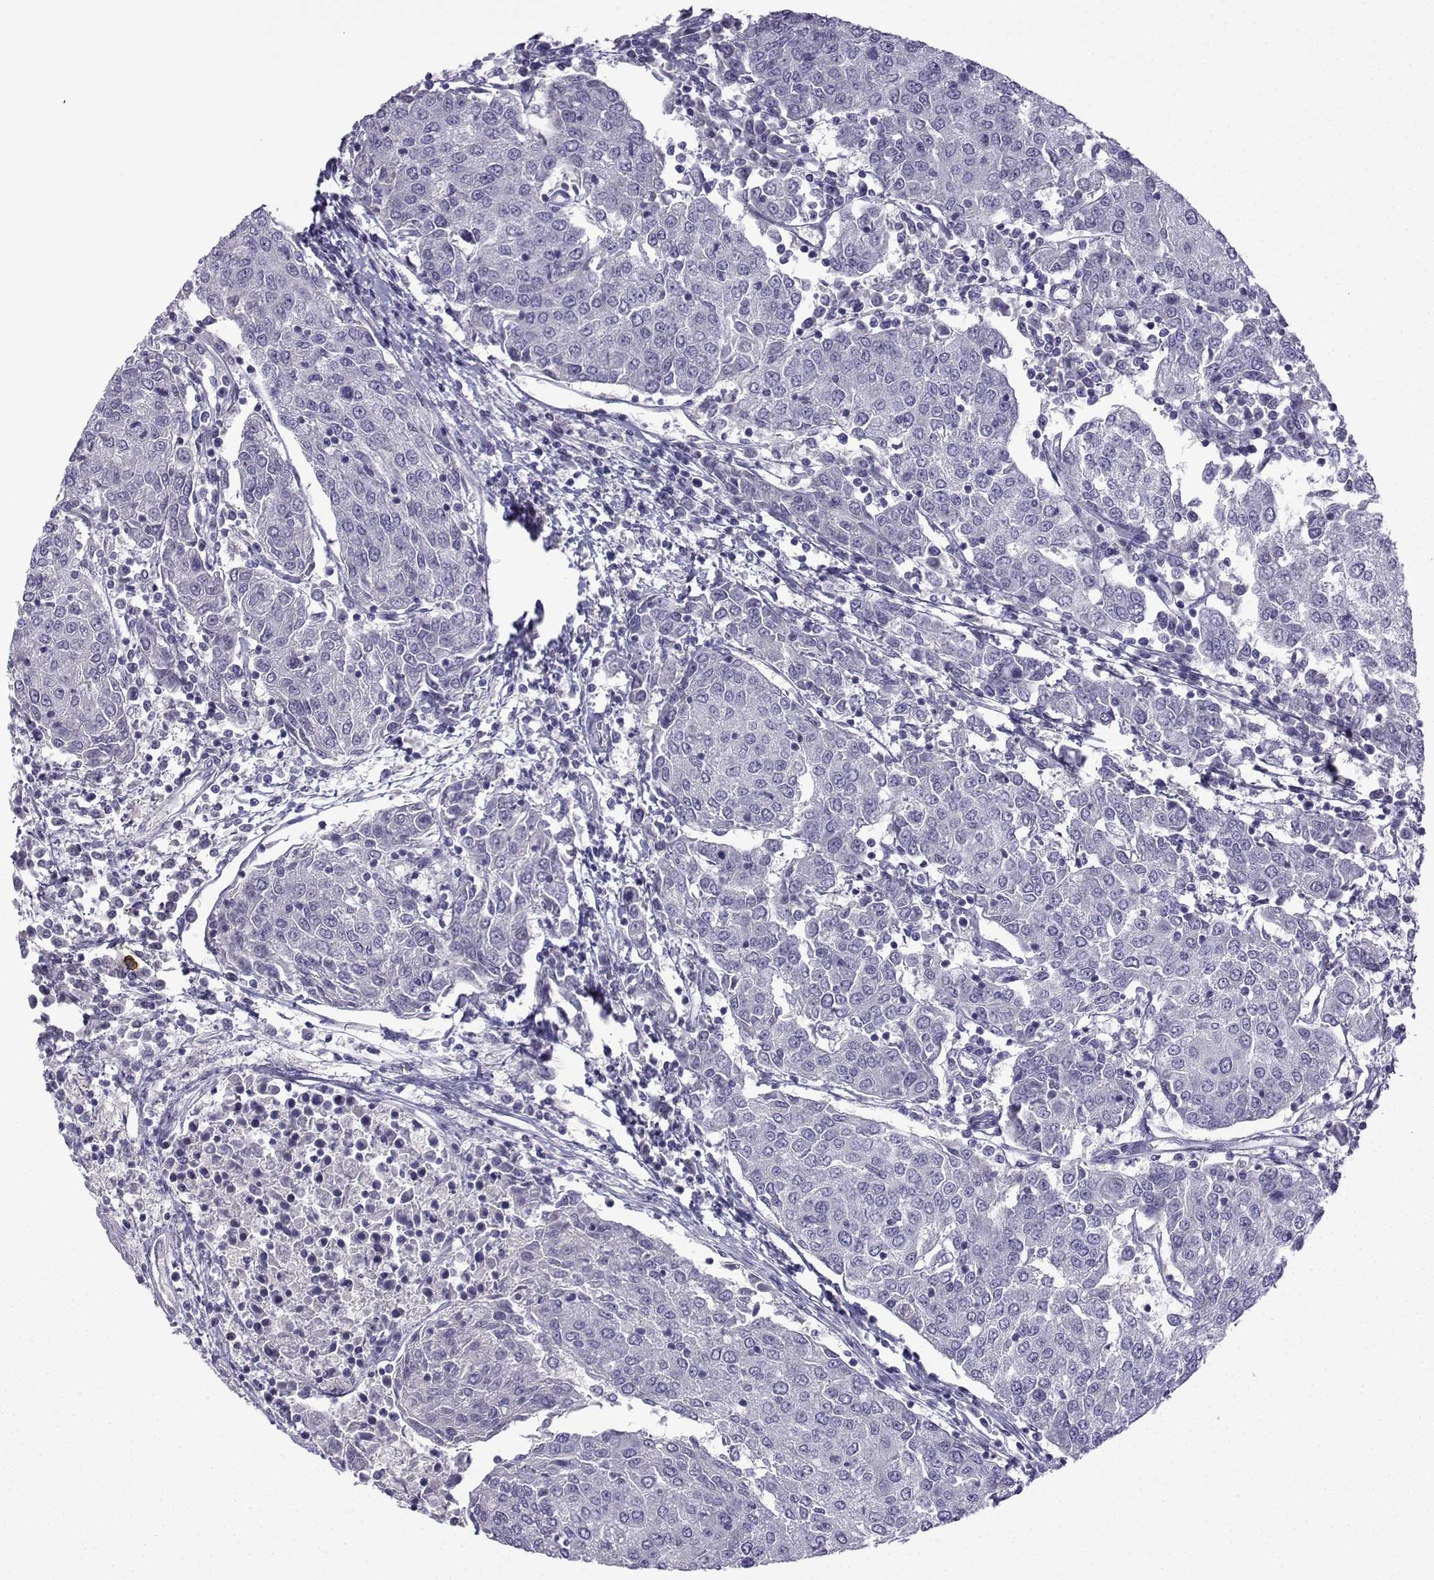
{"staining": {"intensity": "negative", "quantity": "none", "location": "none"}, "tissue": "urothelial cancer", "cell_type": "Tumor cells", "image_type": "cancer", "snomed": [{"axis": "morphology", "description": "Urothelial carcinoma, High grade"}, {"axis": "topography", "description": "Urinary bladder"}], "caption": "High power microscopy histopathology image of an immunohistochemistry photomicrograph of urothelial cancer, revealing no significant positivity in tumor cells.", "gene": "SPACA7", "patient": {"sex": "female", "age": 85}}